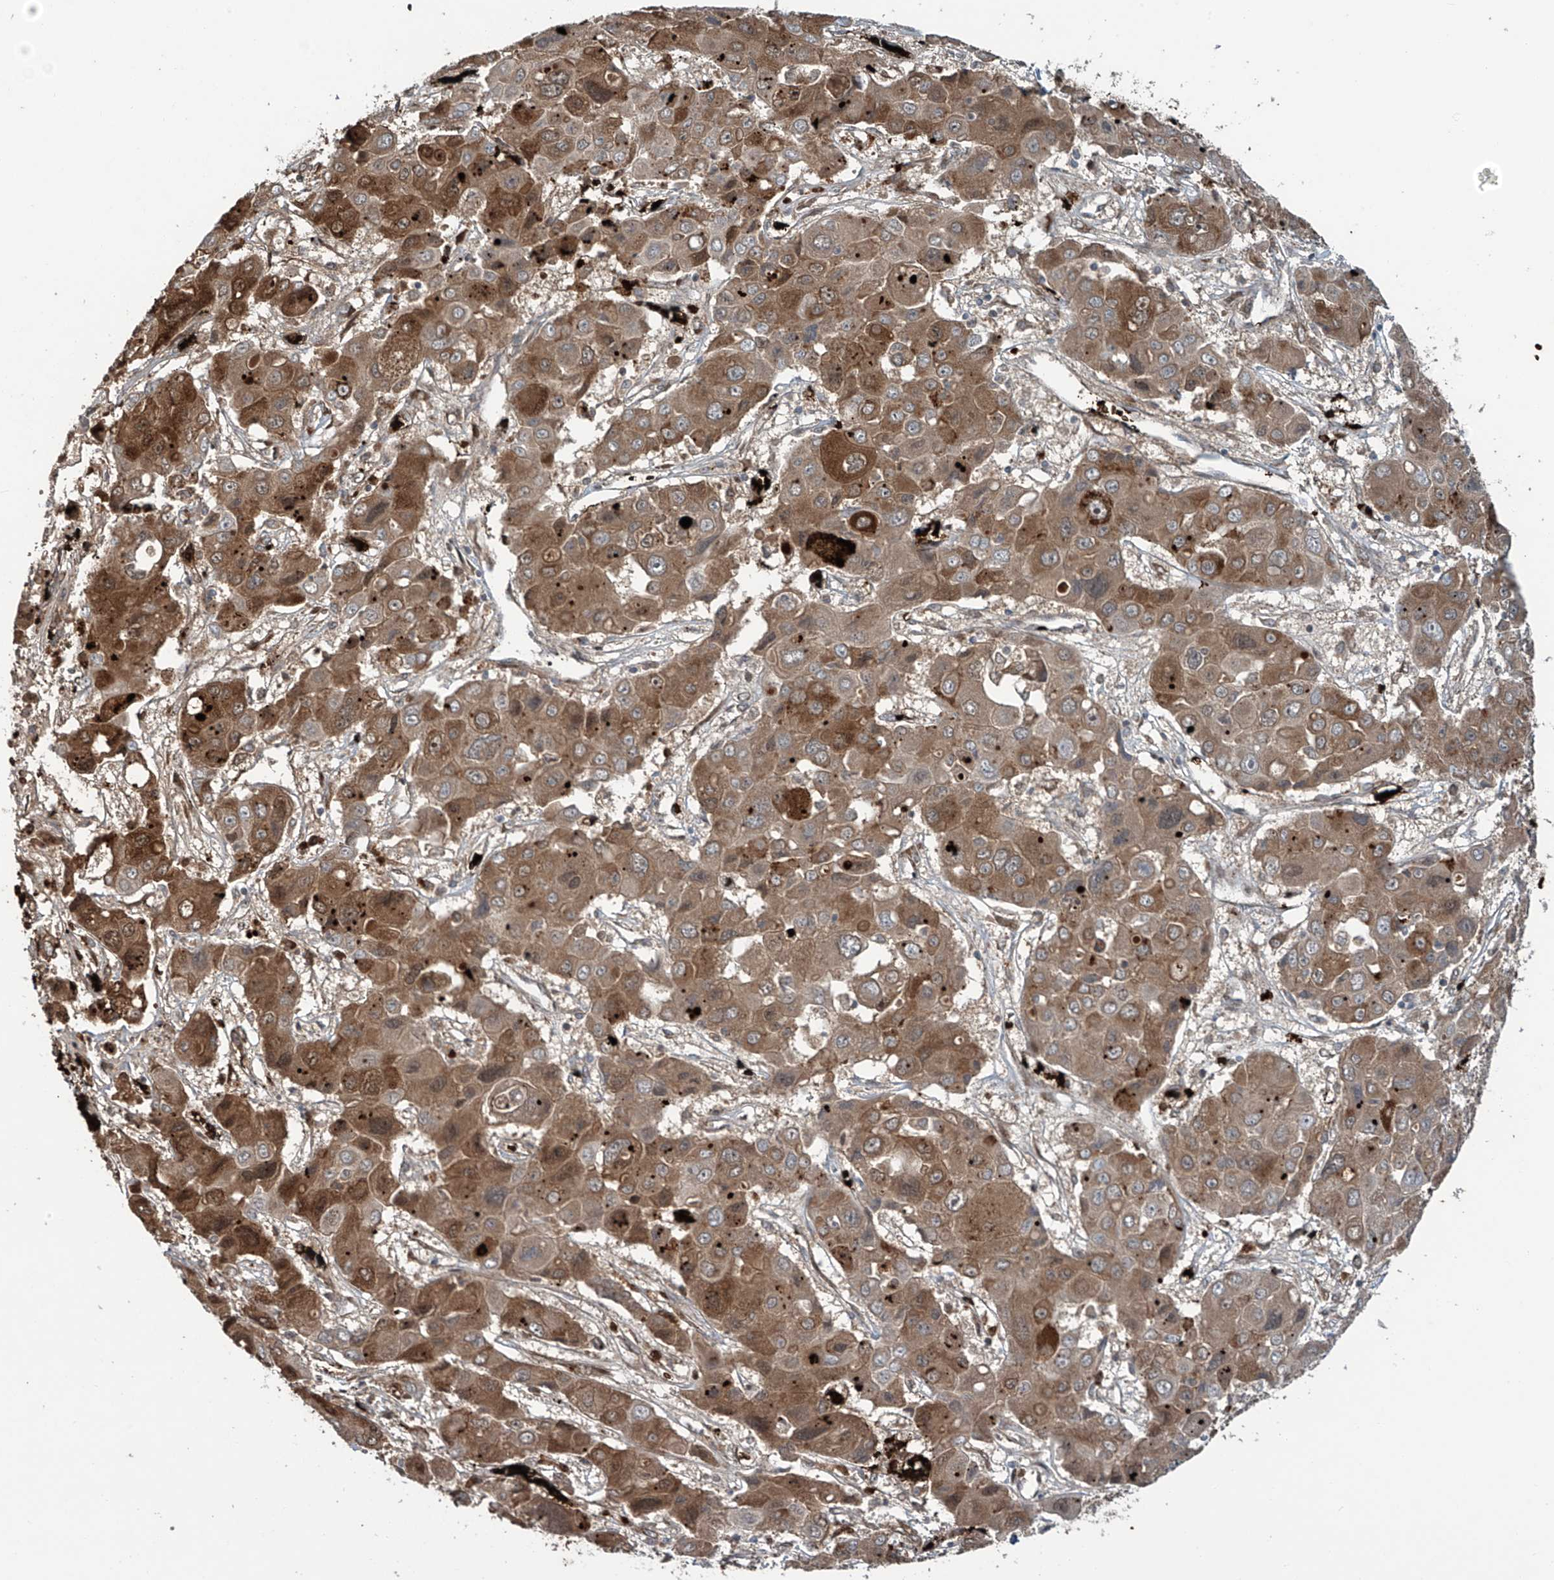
{"staining": {"intensity": "strong", "quantity": "25%-75%", "location": "cytoplasmic/membranous"}, "tissue": "liver cancer", "cell_type": "Tumor cells", "image_type": "cancer", "snomed": [{"axis": "morphology", "description": "Cholangiocarcinoma"}, {"axis": "topography", "description": "Liver"}], "caption": "Protein expression analysis of human cholangiocarcinoma (liver) reveals strong cytoplasmic/membranous expression in approximately 25%-75% of tumor cells. (Brightfield microscopy of DAB IHC at high magnification).", "gene": "ZDHHC9", "patient": {"sex": "male", "age": 67}}